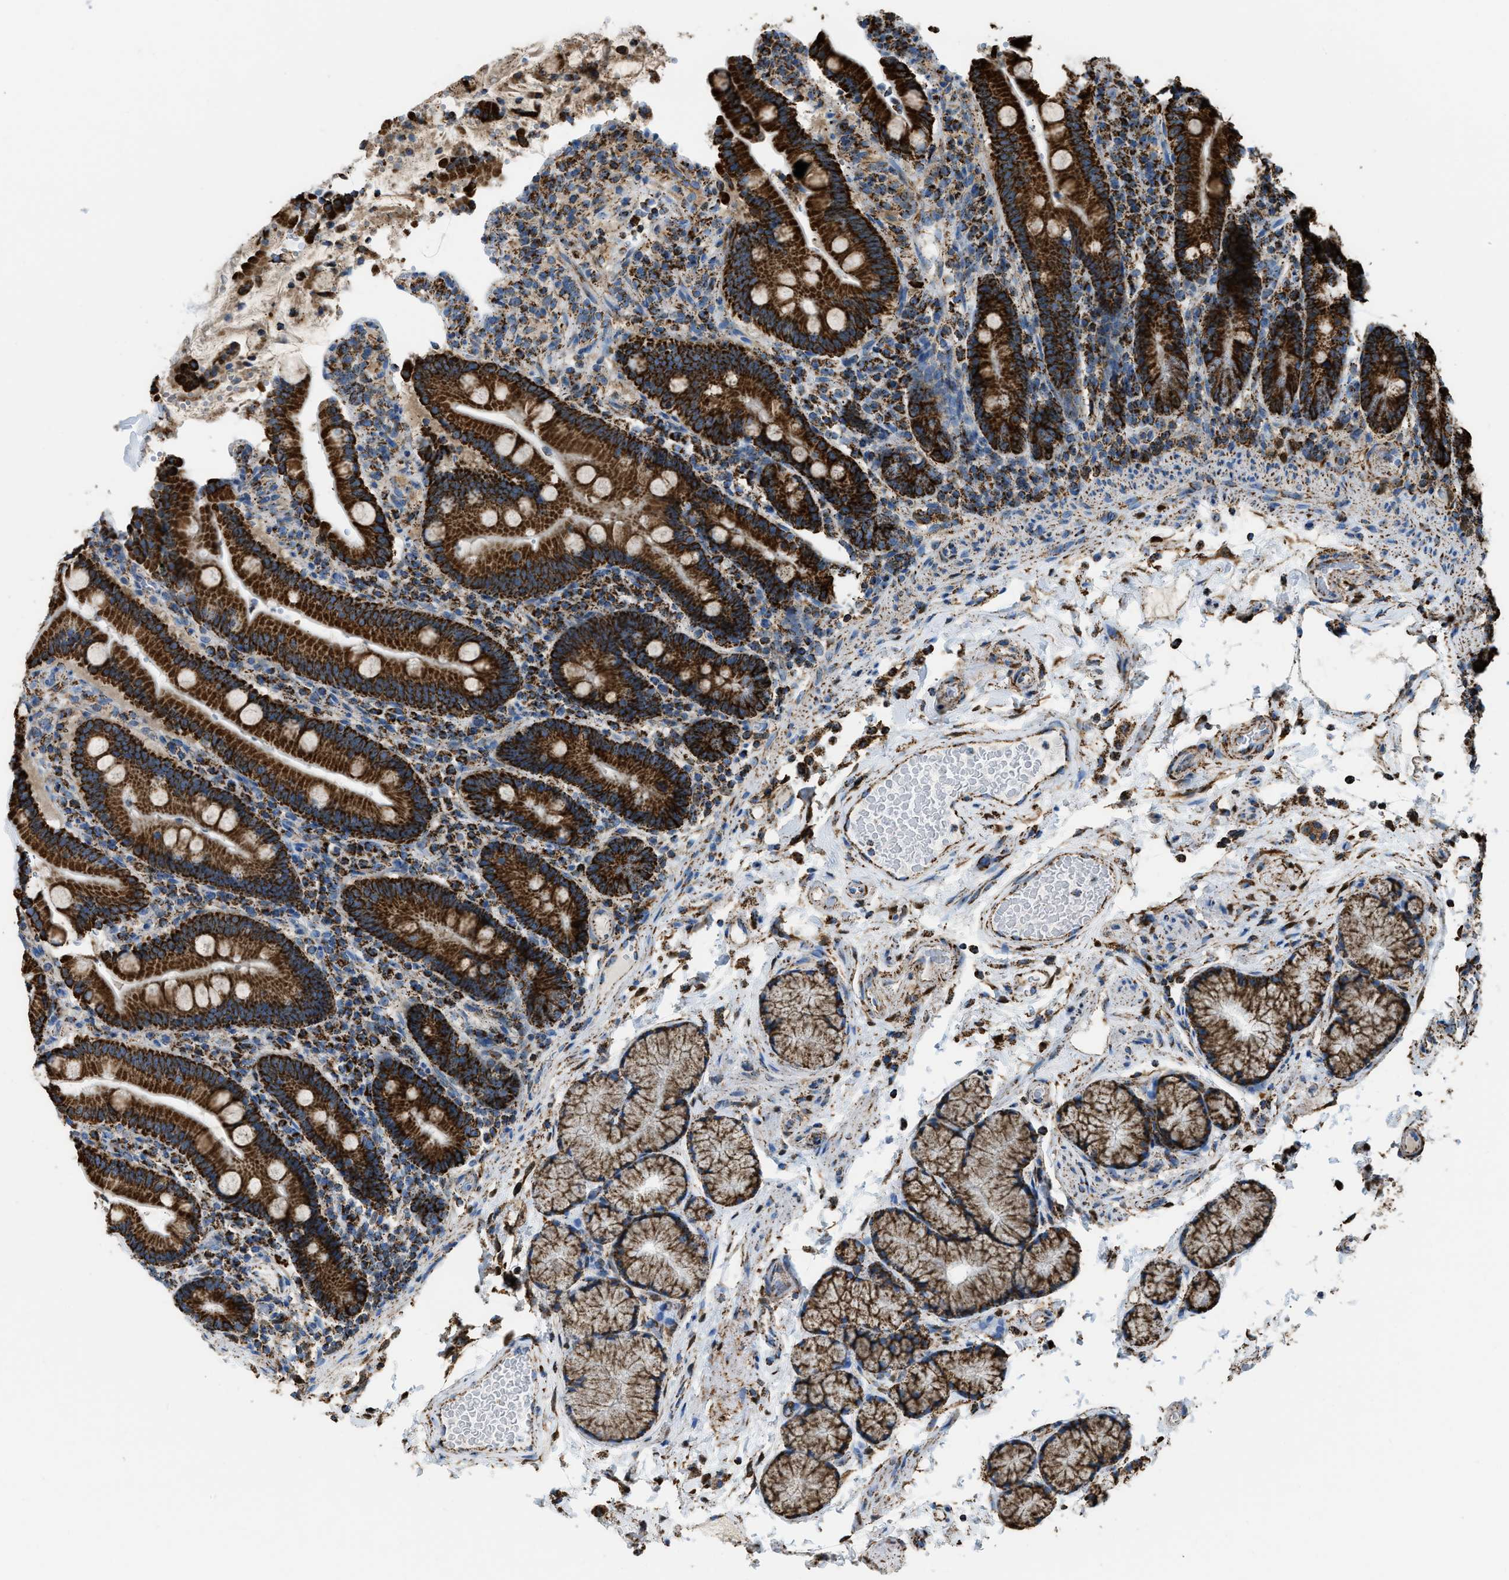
{"staining": {"intensity": "strong", "quantity": ">75%", "location": "cytoplasmic/membranous"}, "tissue": "duodenum", "cell_type": "Glandular cells", "image_type": "normal", "snomed": [{"axis": "morphology", "description": "Normal tissue, NOS"}, {"axis": "topography", "description": "Small intestine, NOS"}], "caption": "Human duodenum stained with a brown dye exhibits strong cytoplasmic/membranous positive positivity in about >75% of glandular cells.", "gene": "ETFB", "patient": {"sex": "female", "age": 71}}